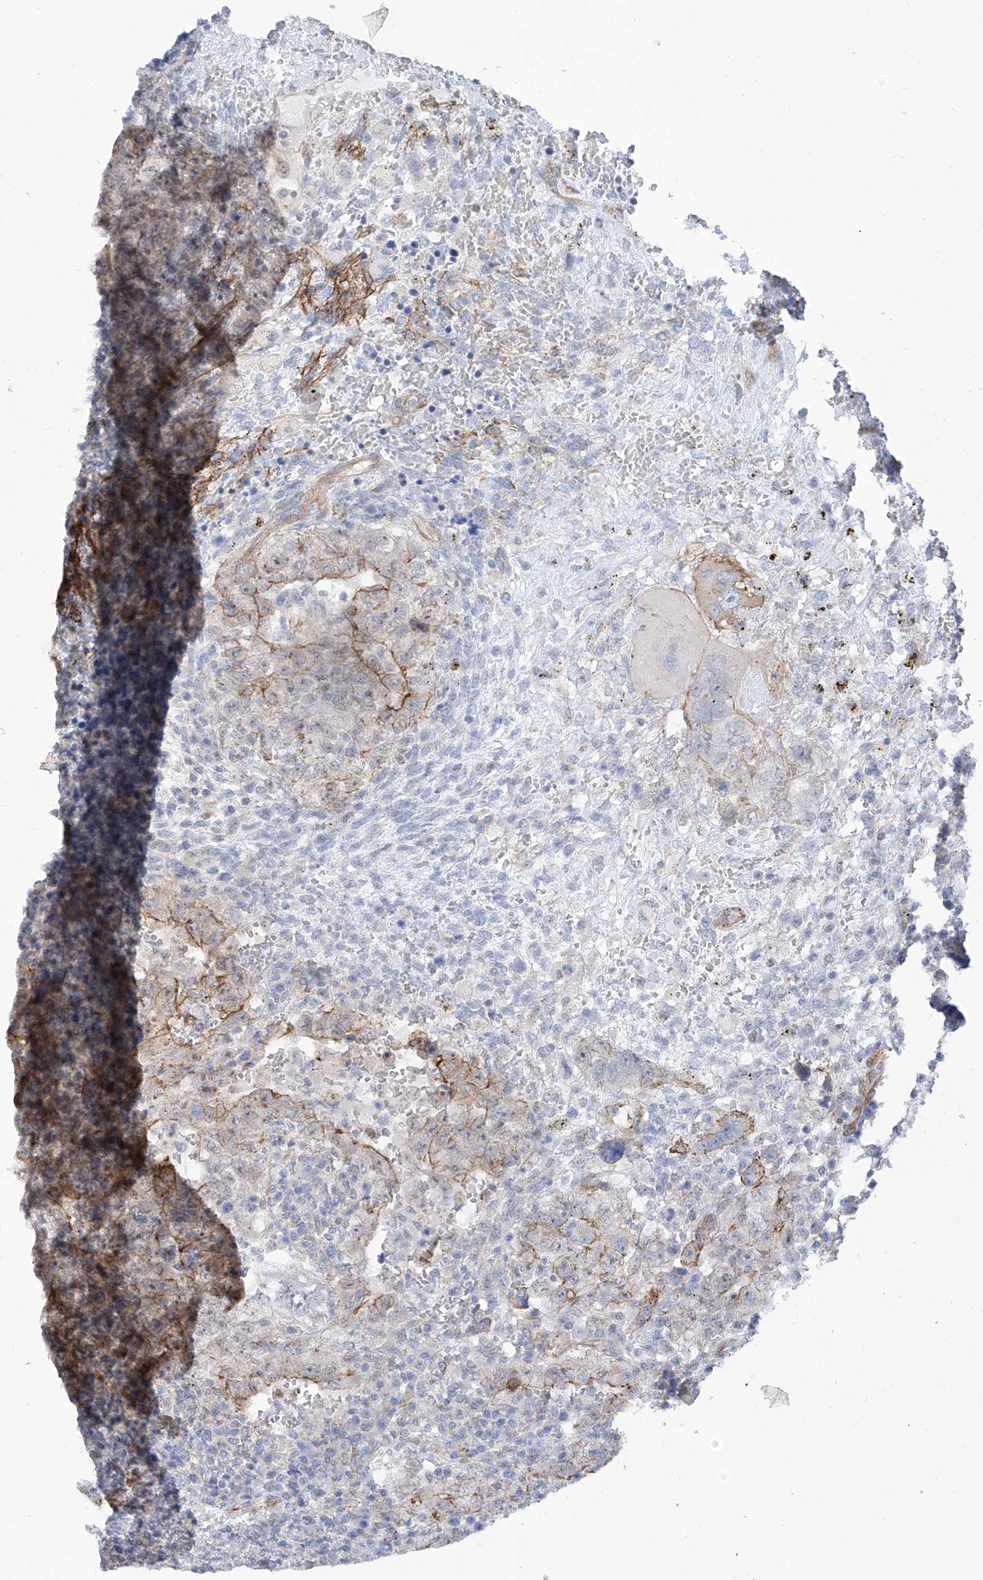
{"staining": {"intensity": "moderate", "quantity": "25%-75%", "location": "cytoplasmic/membranous"}, "tissue": "testis cancer", "cell_type": "Tumor cells", "image_type": "cancer", "snomed": [{"axis": "morphology", "description": "Carcinoma, Embryonal, NOS"}, {"axis": "topography", "description": "Testis"}], "caption": "DAB immunohistochemical staining of human testis embryonal carcinoma shows moderate cytoplasmic/membranous protein positivity in about 25%-75% of tumor cells.", "gene": "ZNF490", "patient": {"sex": "male", "age": 26}}